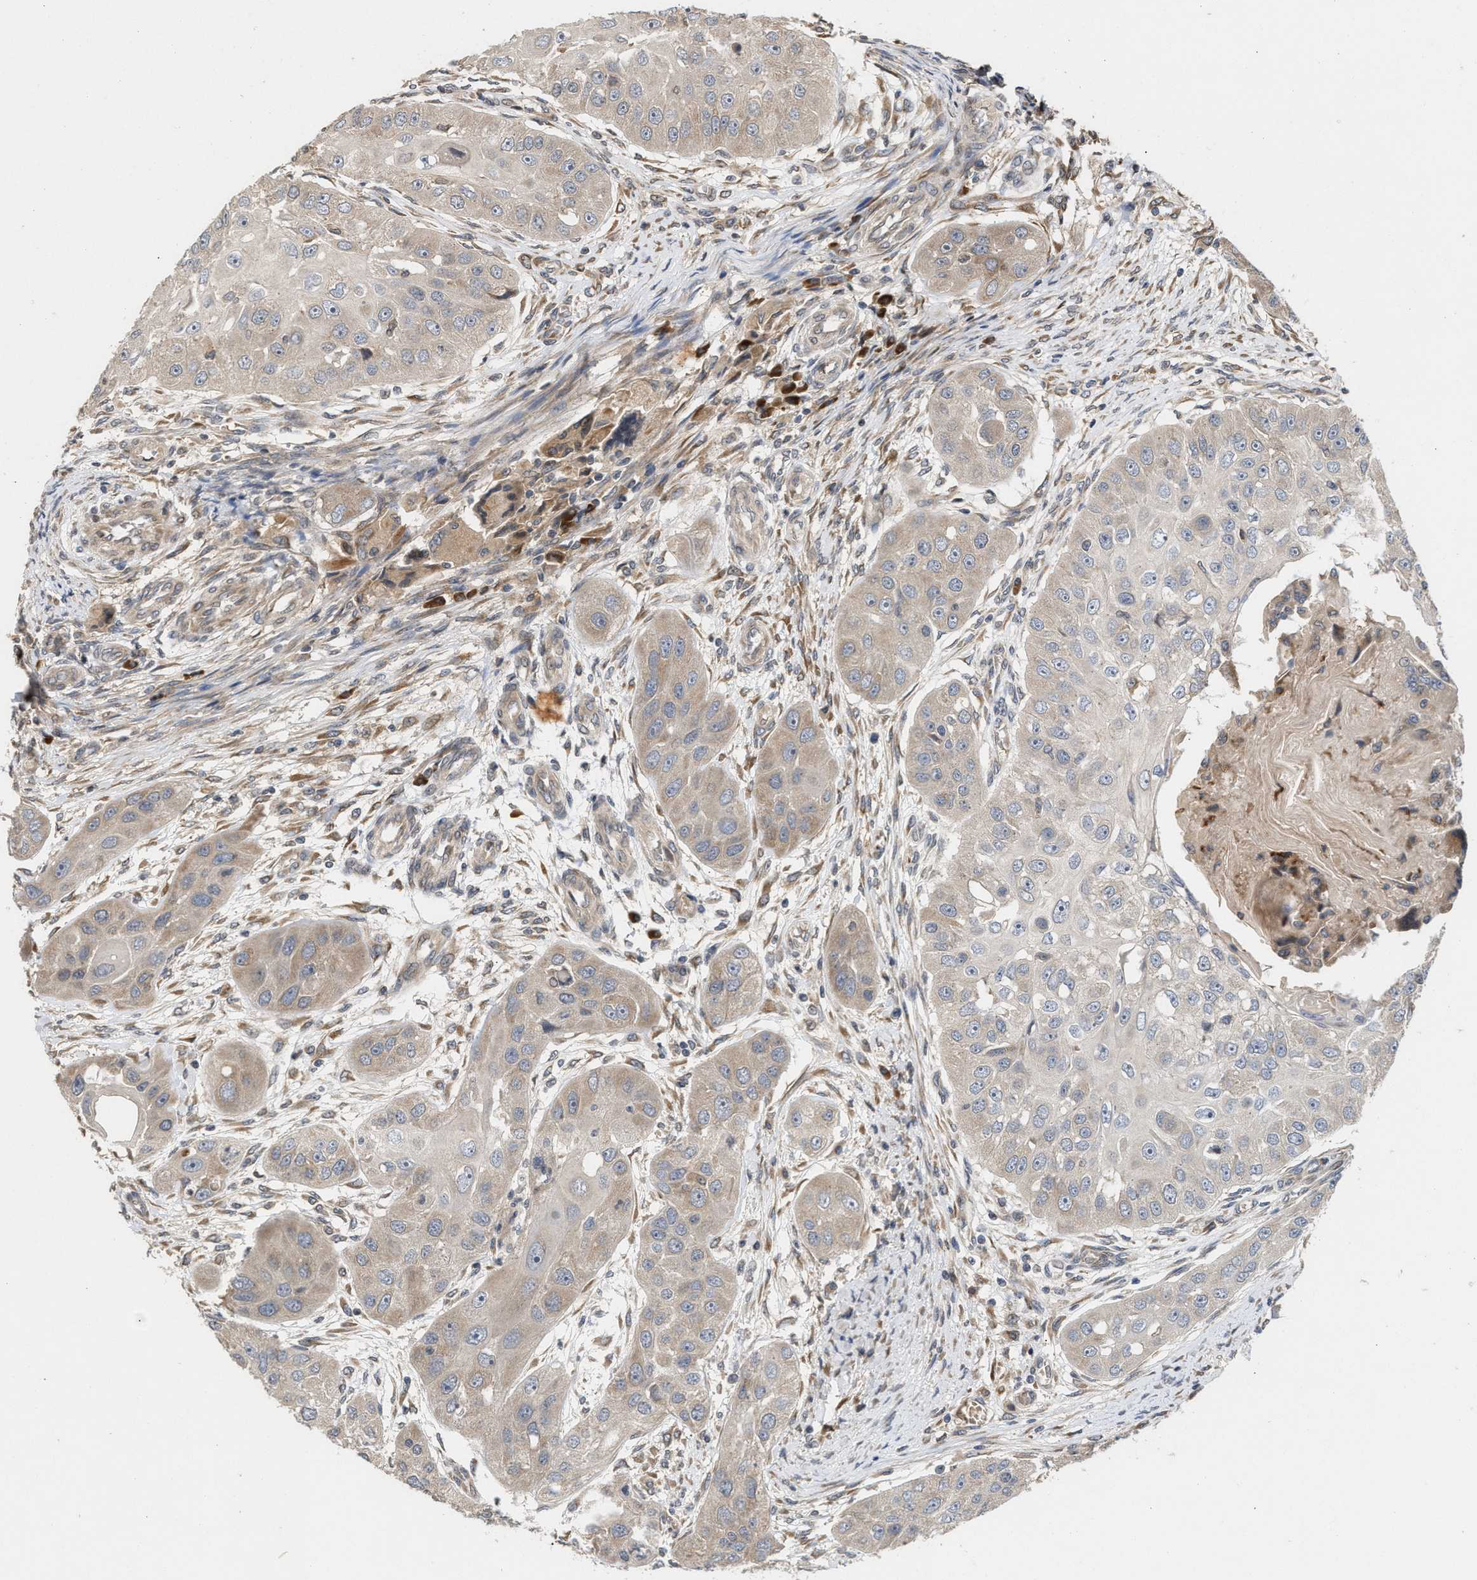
{"staining": {"intensity": "negative", "quantity": "none", "location": "none"}, "tissue": "head and neck cancer", "cell_type": "Tumor cells", "image_type": "cancer", "snomed": [{"axis": "morphology", "description": "Normal tissue, NOS"}, {"axis": "morphology", "description": "Squamous cell carcinoma, NOS"}, {"axis": "topography", "description": "Skeletal muscle"}, {"axis": "topography", "description": "Head-Neck"}], "caption": "Immunohistochemistry (IHC) micrograph of human squamous cell carcinoma (head and neck) stained for a protein (brown), which shows no expression in tumor cells.", "gene": "SAR1A", "patient": {"sex": "male", "age": 51}}